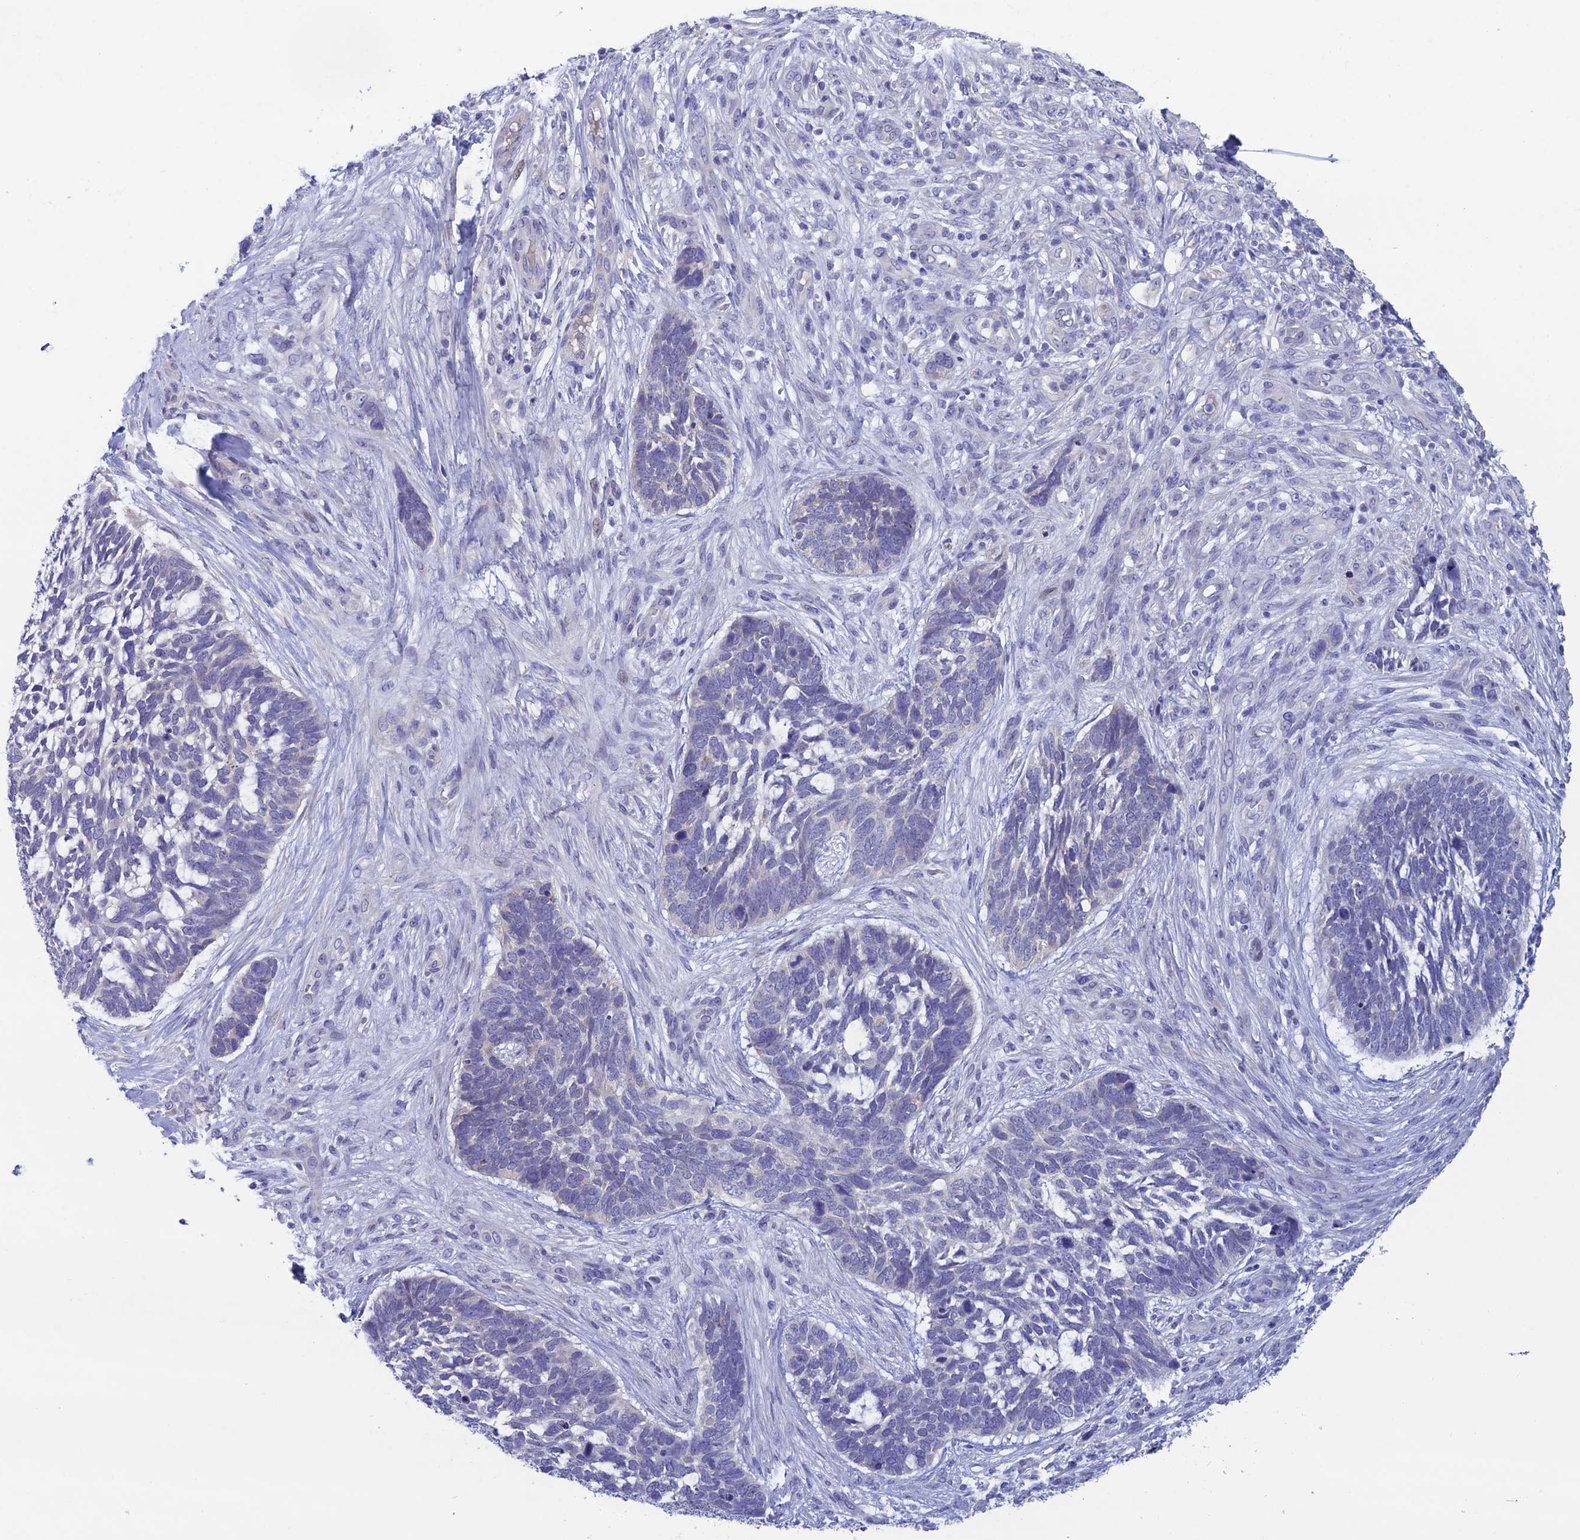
{"staining": {"intensity": "negative", "quantity": "none", "location": "none"}, "tissue": "skin cancer", "cell_type": "Tumor cells", "image_type": "cancer", "snomed": [{"axis": "morphology", "description": "Basal cell carcinoma"}, {"axis": "topography", "description": "Skin"}], "caption": "Tumor cells are negative for protein expression in human skin cancer.", "gene": "XPO7", "patient": {"sex": "male", "age": 88}}